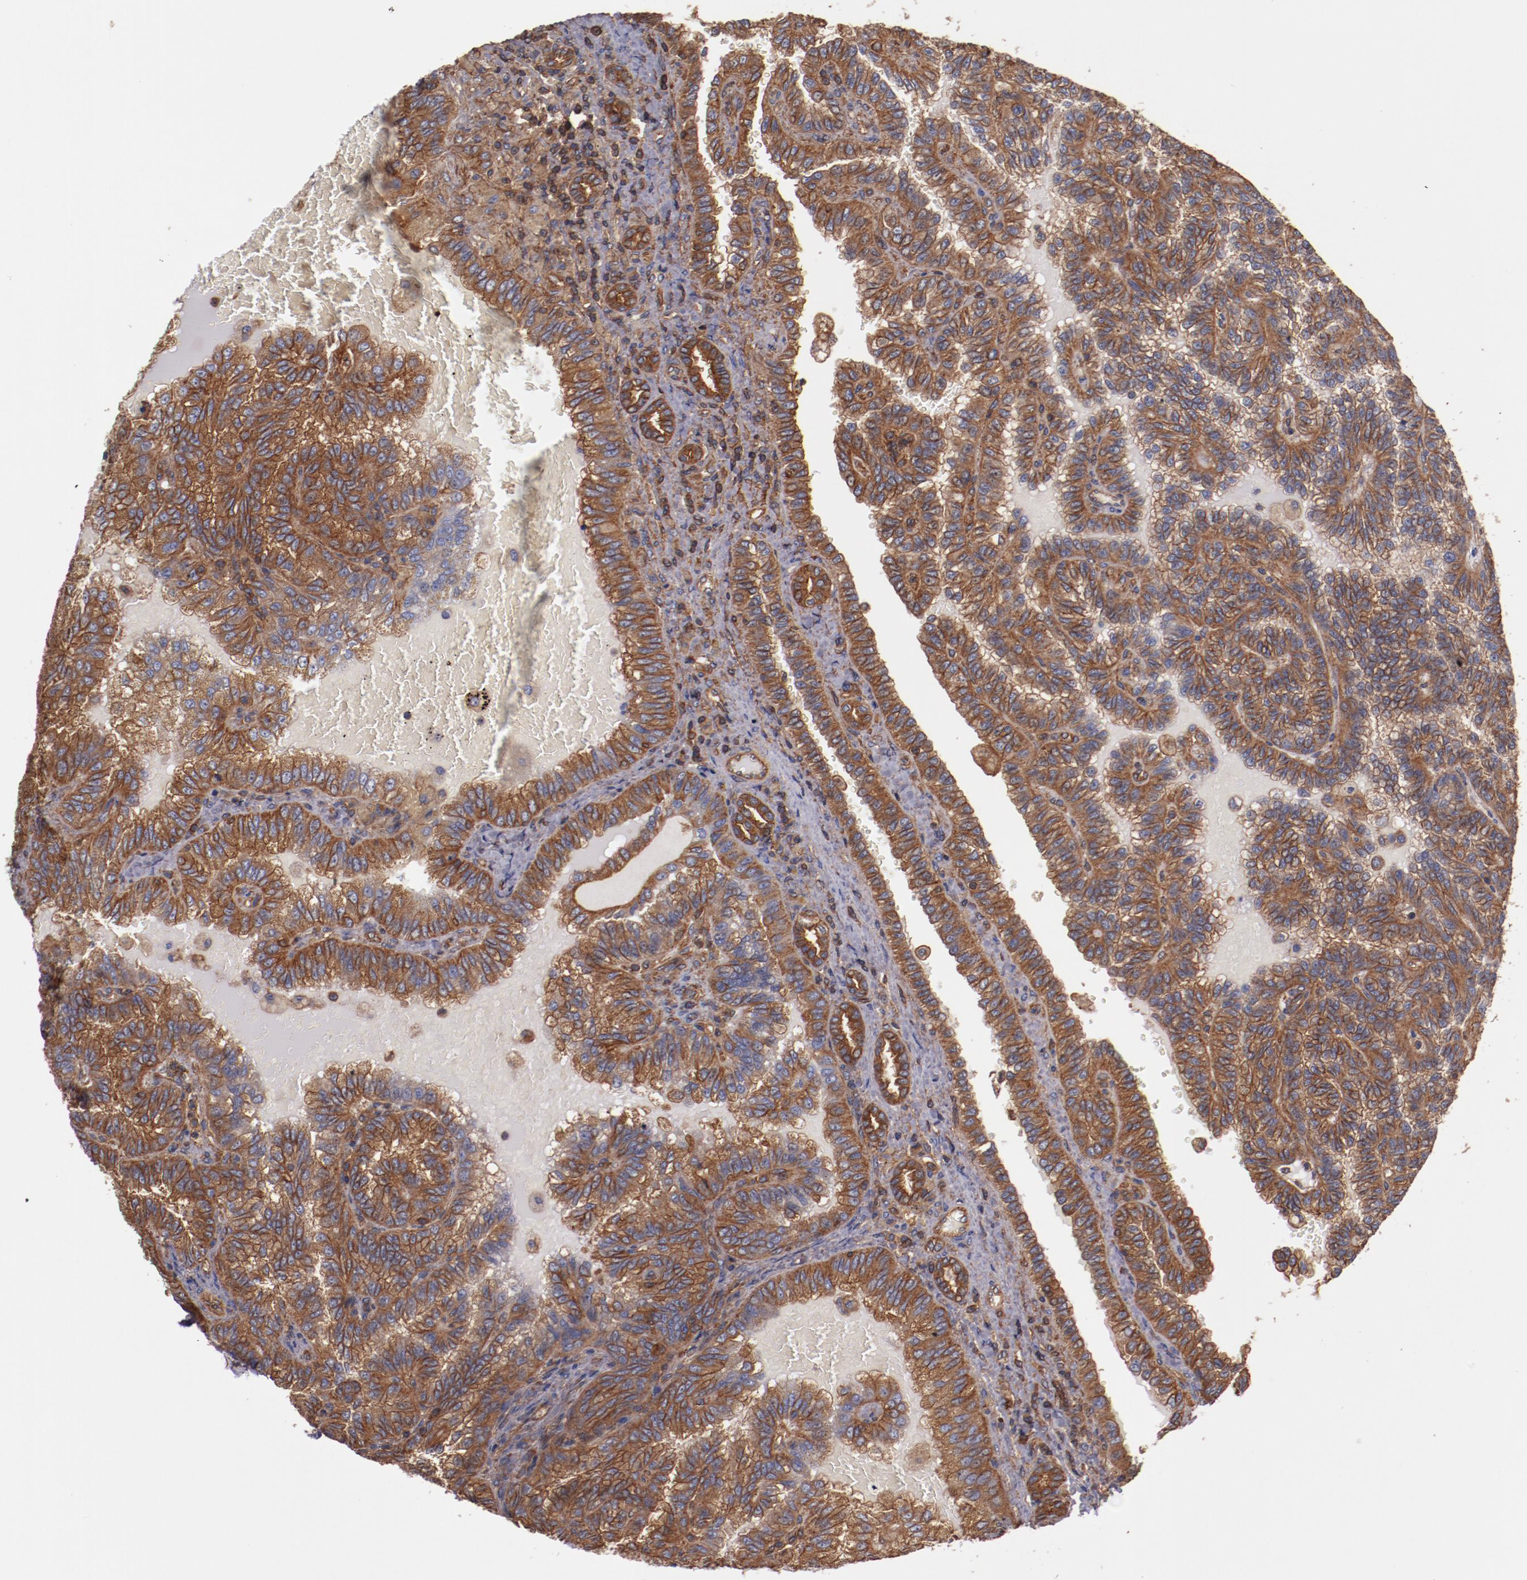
{"staining": {"intensity": "strong", "quantity": ">75%", "location": "cytoplasmic/membranous"}, "tissue": "renal cancer", "cell_type": "Tumor cells", "image_type": "cancer", "snomed": [{"axis": "morphology", "description": "Inflammation, NOS"}, {"axis": "morphology", "description": "Adenocarcinoma, NOS"}, {"axis": "topography", "description": "Kidney"}], "caption": "Adenocarcinoma (renal) stained with immunohistochemistry (IHC) exhibits strong cytoplasmic/membranous expression in approximately >75% of tumor cells.", "gene": "TMOD3", "patient": {"sex": "male", "age": 68}}